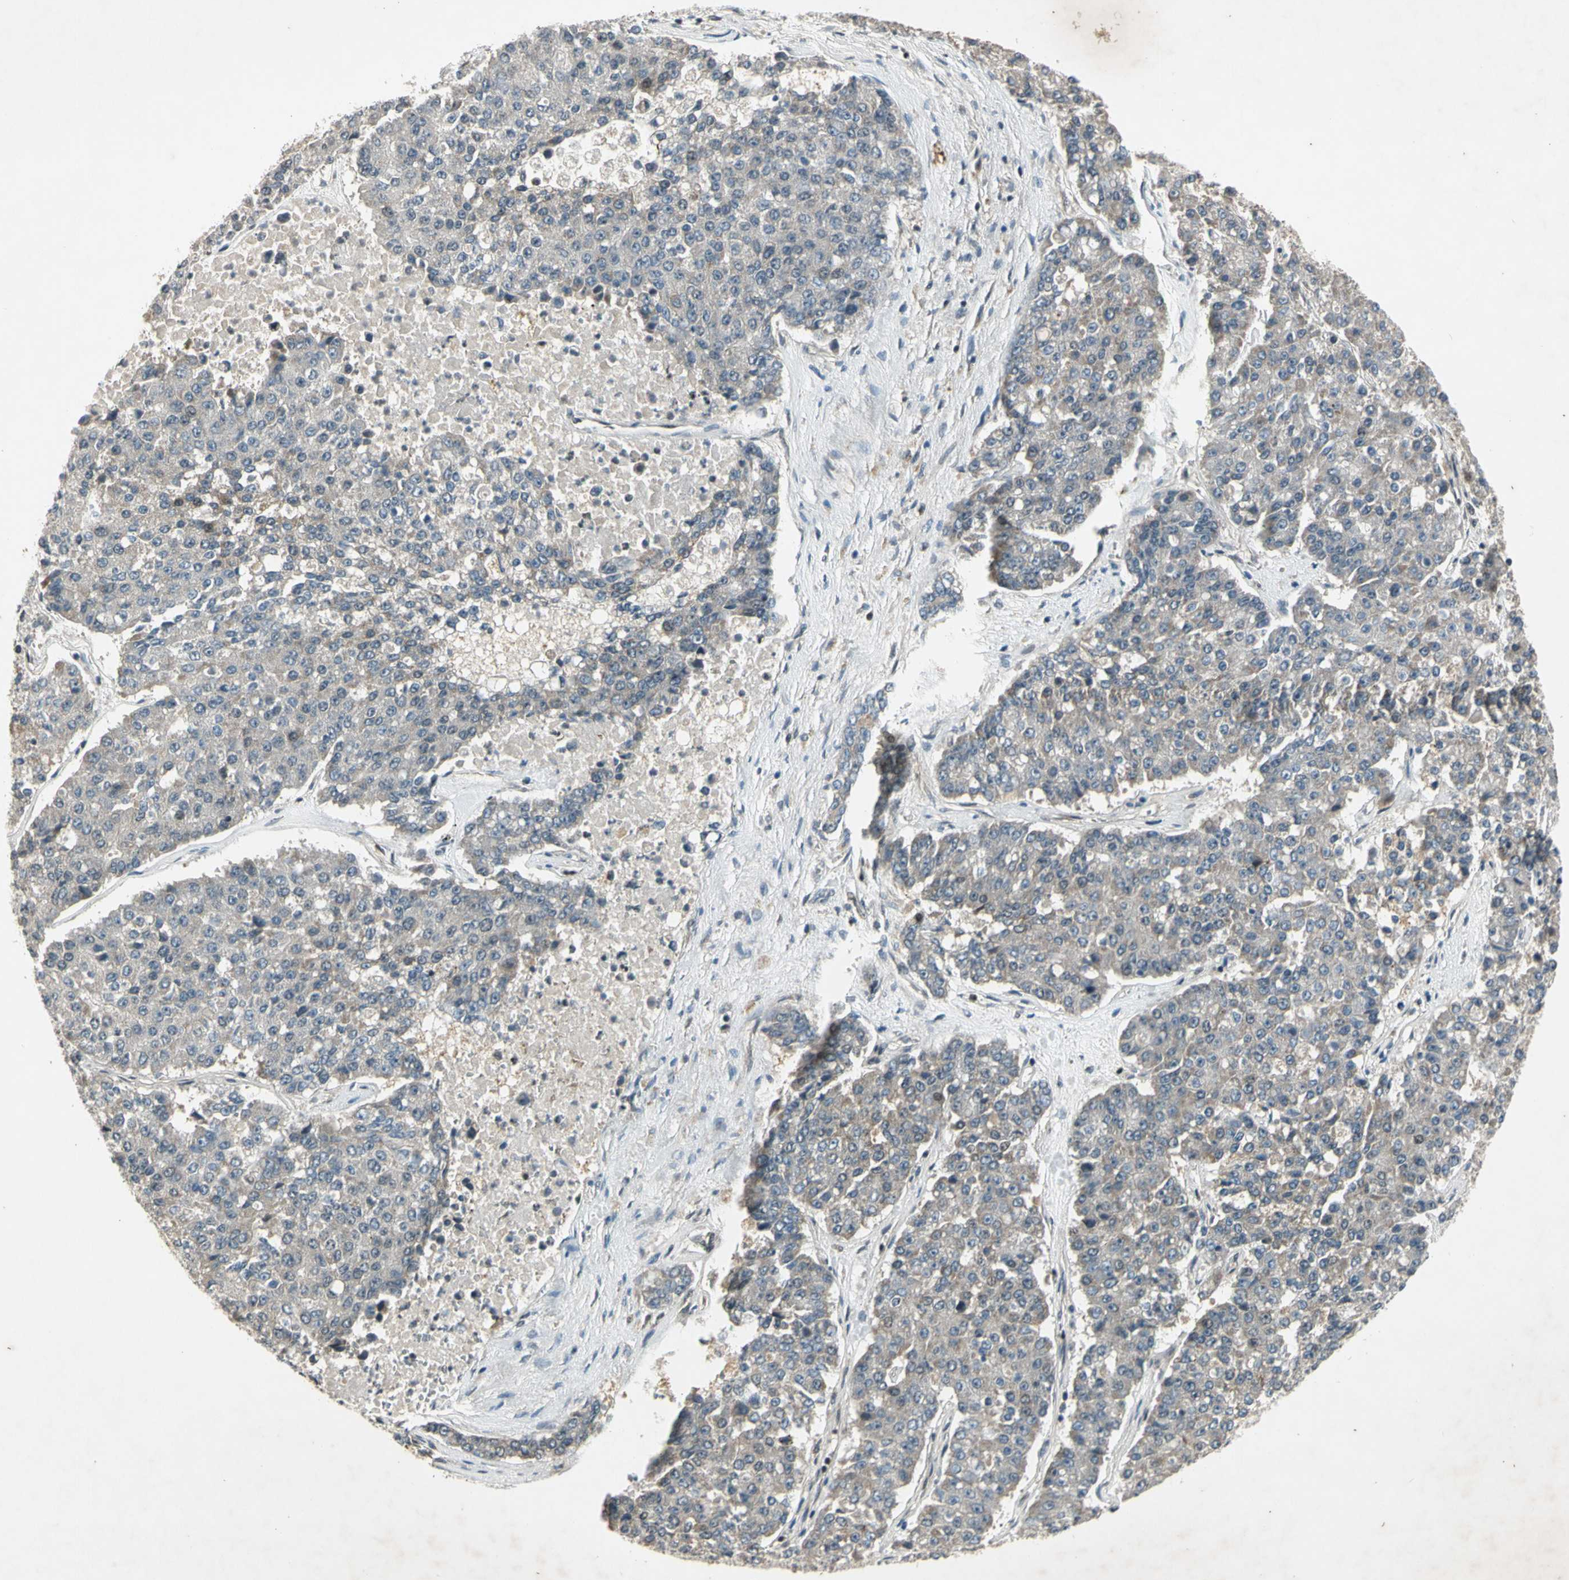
{"staining": {"intensity": "weak", "quantity": "<25%", "location": "cytoplasmic/membranous"}, "tissue": "pancreatic cancer", "cell_type": "Tumor cells", "image_type": "cancer", "snomed": [{"axis": "morphology", "description": "Adenocarcinoma, NOS"}, {"axis": "topography", "description": "Pancreas"}], "caption": "IHC photomicrograph of neoplastic tissue: adenocarcinoma (pancreatic) stained with DAB (3,3'-diaminobenzidine) exhibits no significant protein positivity in tumor cells.", "gene": "EFNB2", "patient": {"sex": "male", "age": 50}}